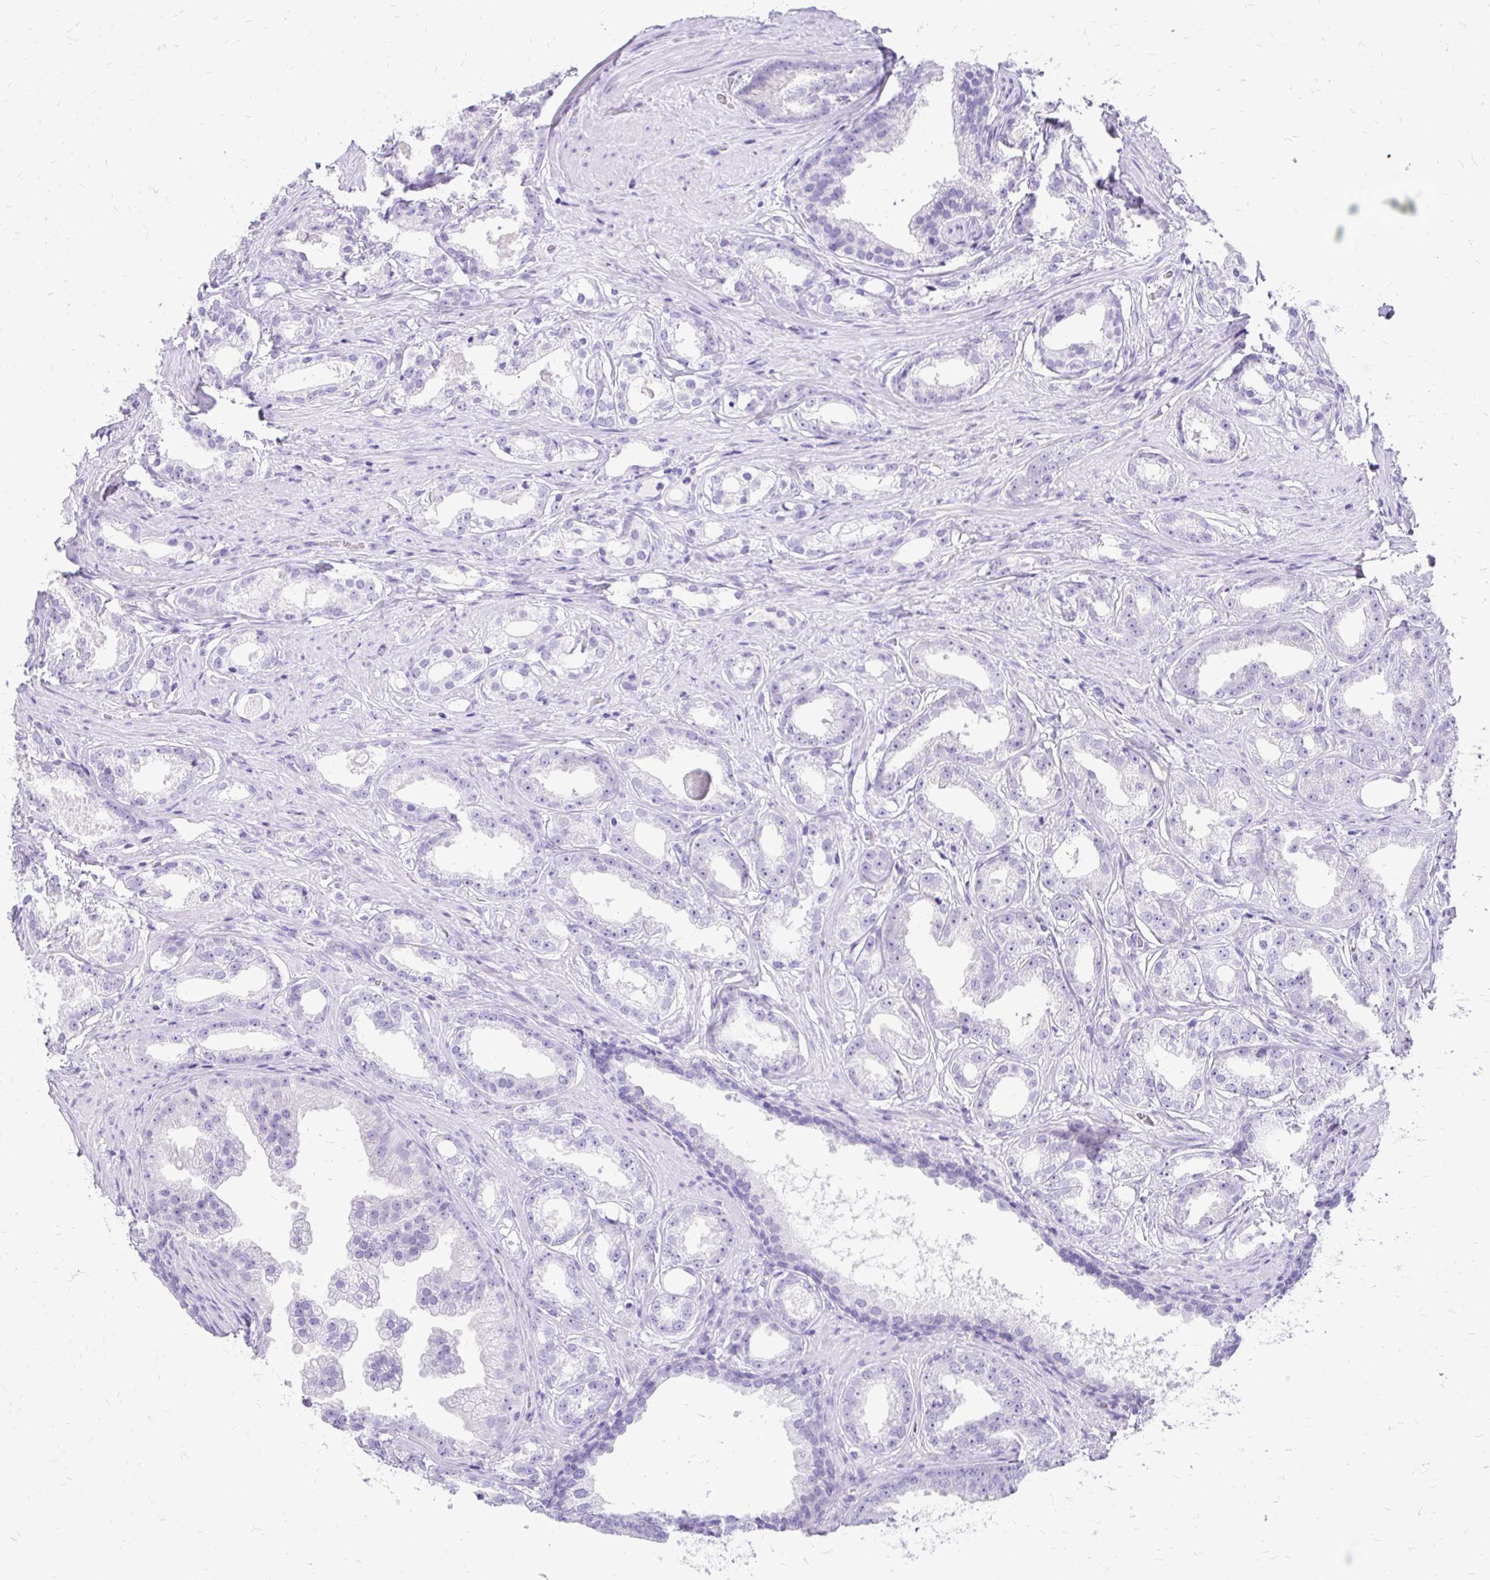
{"staining": {"intensity": "negative", "quantity": "none", "location": "none"}, "tissue": "prostate cancer", "cell_type": "Tumor cells", "image_type": "cancer", "snomed": [{"axis": "morphology", "description": "Adenocarcinoma, Low grade"}, {"axis": "topography", "description": "Prostate"}], "caption": "An immunohistochemistry (IHC) histopathology image of prostate adenocarcinoma (low-grade) is shown. There is no staining in tumor cells of prostate adenocarcinoma (low-grade).", "gene": "SLC32A1", "patient": {"sex": "male", "age": 65}}